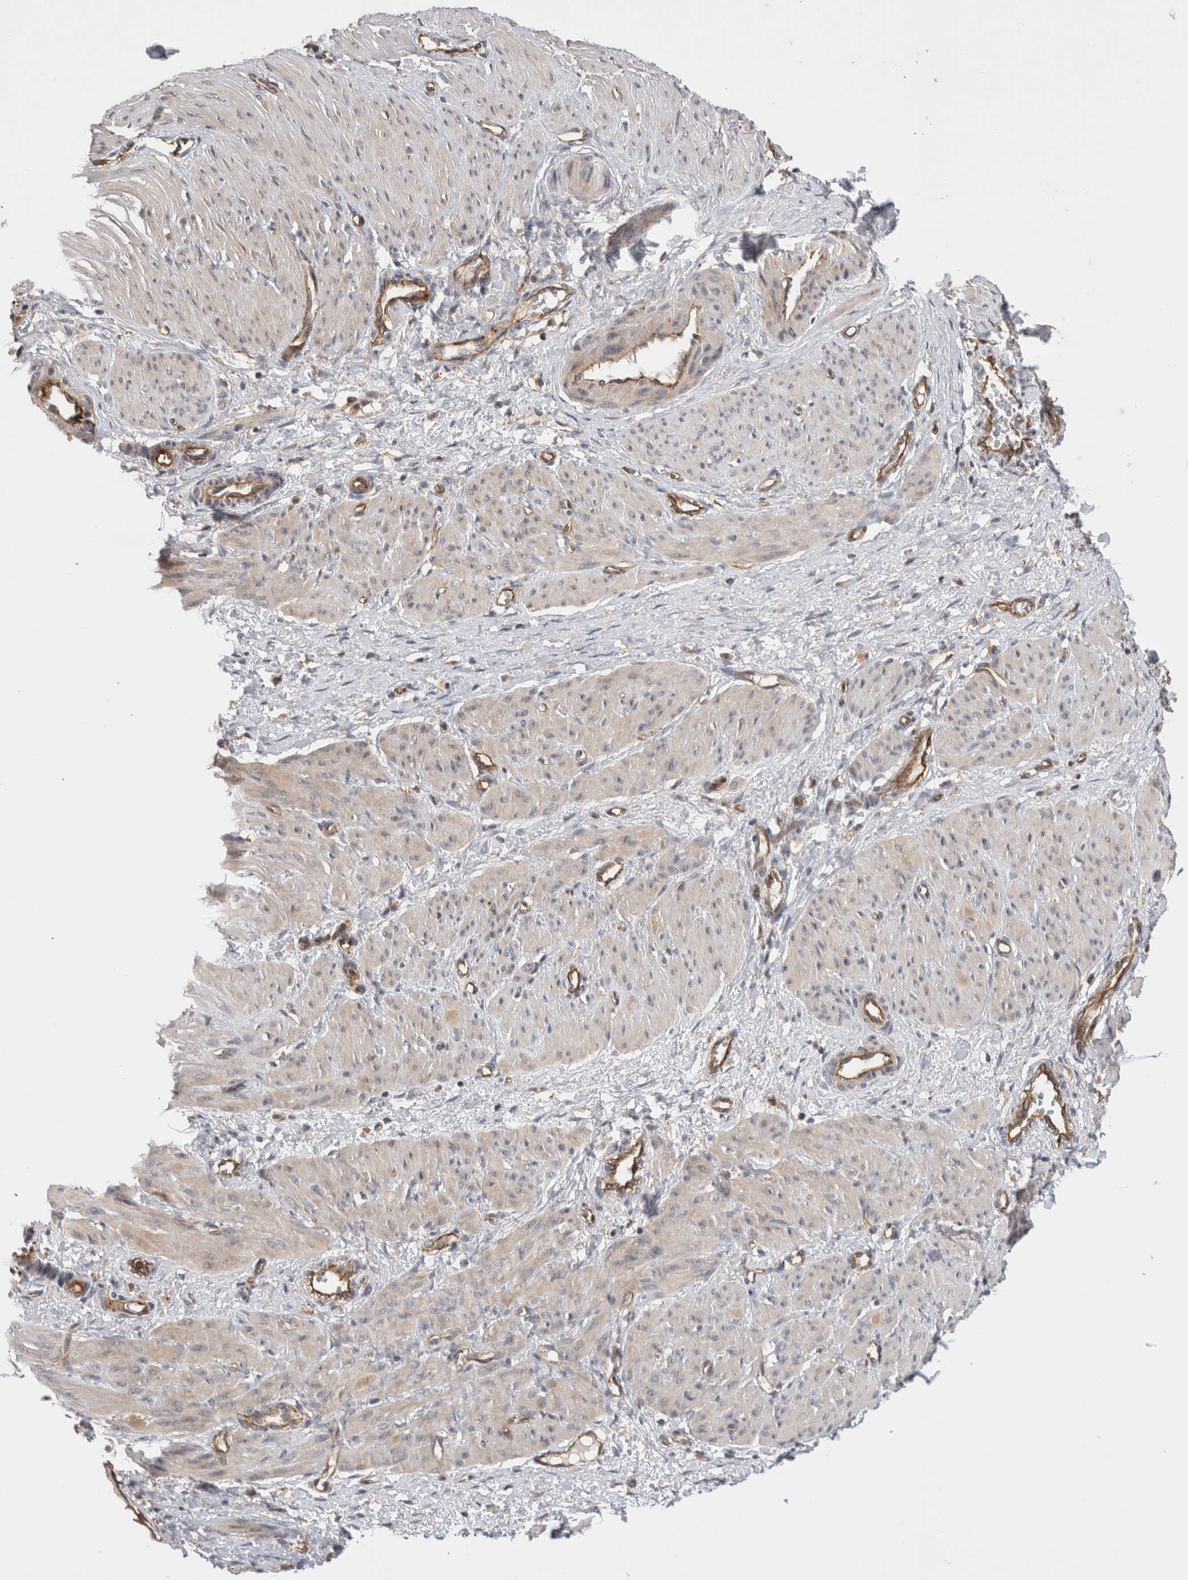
{"staining": {"intensity": "weak", "quantity": "25%-75%", "location": "cytoplasmic/membranous"}, "tissue": "smooth muscle", "cell_type": "Smooth muscle cells", "image_type": "normal", "snomed": [{"axis": "morphology", "description": "Normal tissue, NOS"}, {"axis": "topography", "description": "Endometrium"}], "caption": "Smooth muscle cells show weak cytoplasmic/membranous staining in approximately 25%-75% of cells in benign smooth muscle. (IHC, brightfield microscopy, high magnification).", "gene": "BNIP2", "patient": {"sex": "female", "age": 33}}